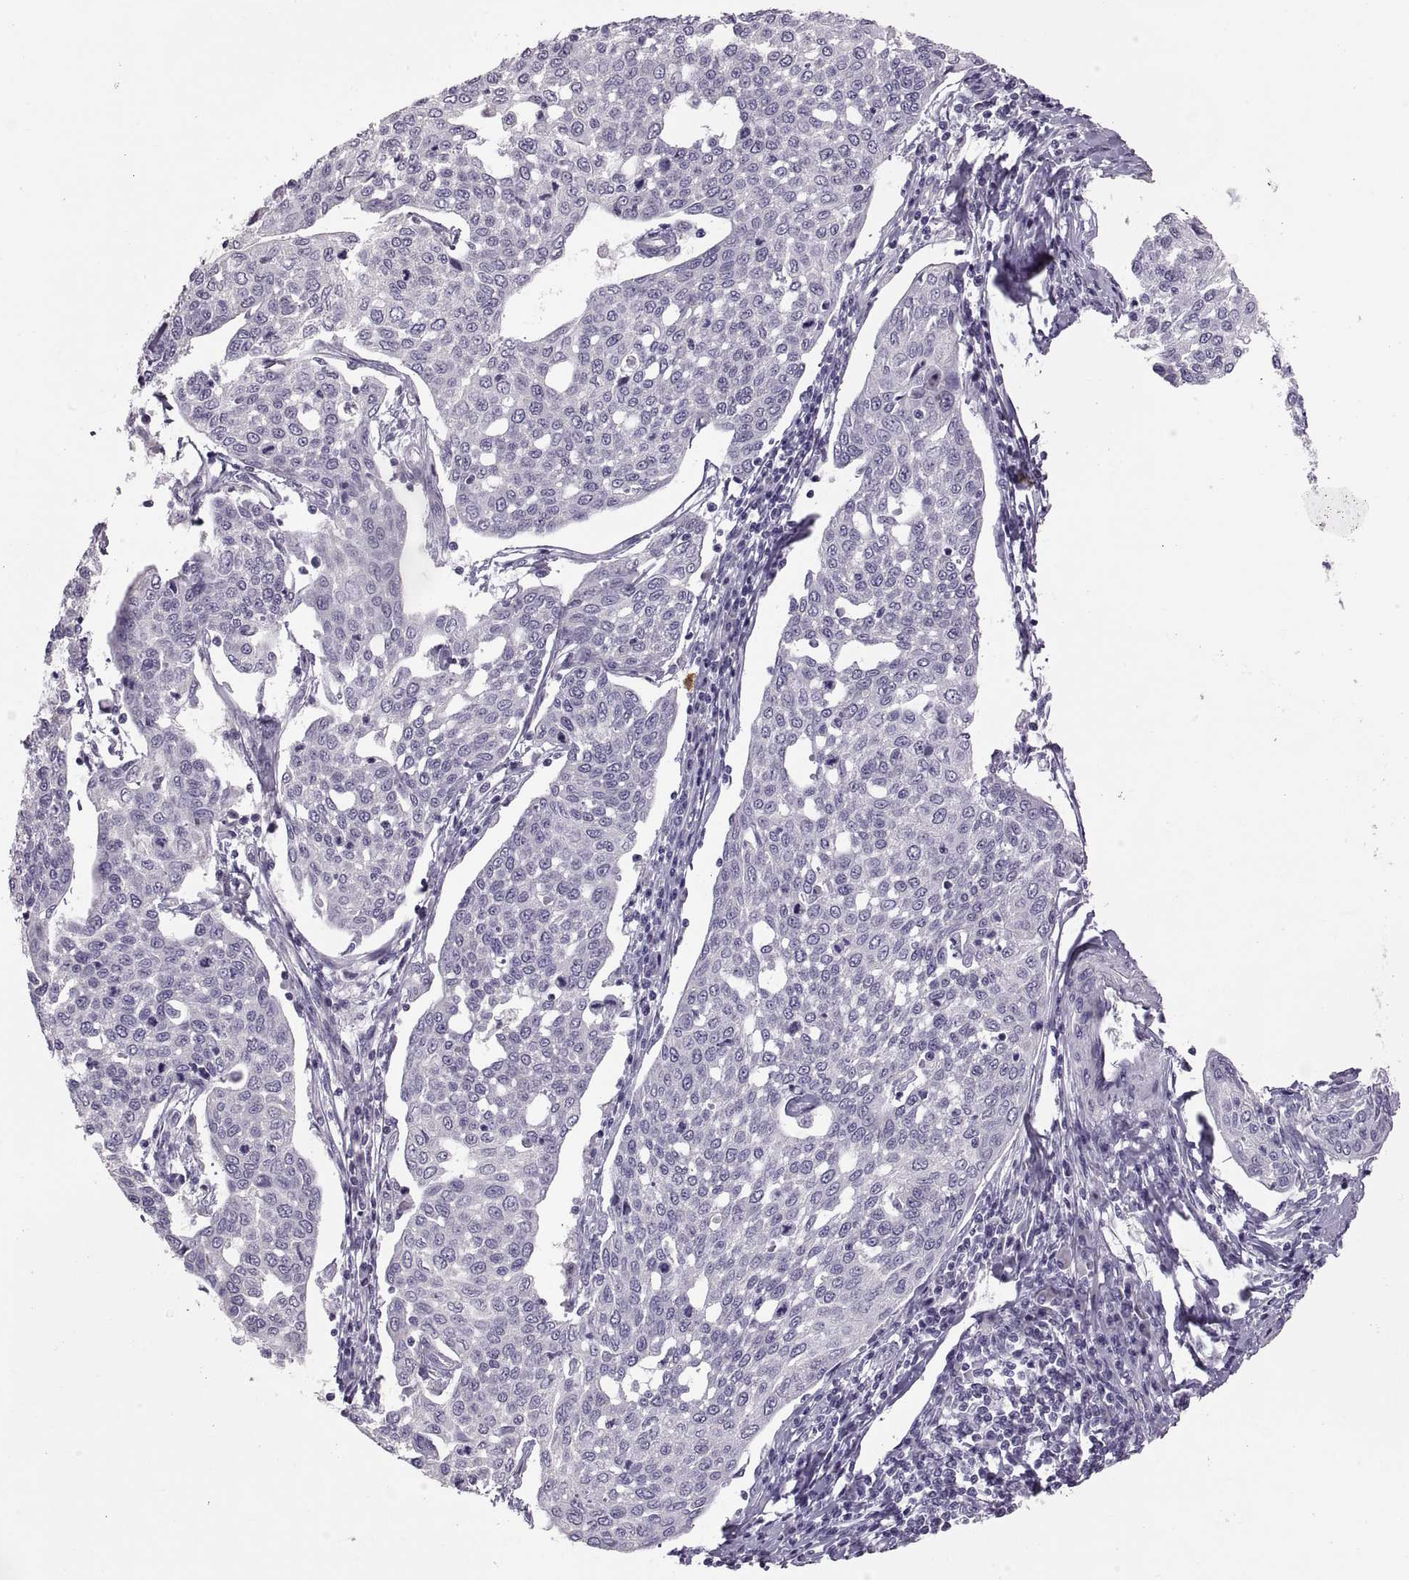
{"staining": {"intensity": "negative", "quantity": "none", "location": "none"}, "tissue": "cervical cancer", "cell_type": "Tumor cells", "image_type": "cancer", "snomed": [{"axis": "morphology", "description": "Squamous cell carcinoma, NOS"}, {"axis": "topography", "description": "Cervix"}], "caption": "This image is of cervical cancer stained with IHC to label a protein in brown with the nuclei are counter-stained blue. There is no positivity in tumor cells.", "gene": "WFDC8", "patient": {"sex": "female", "age": 34}}